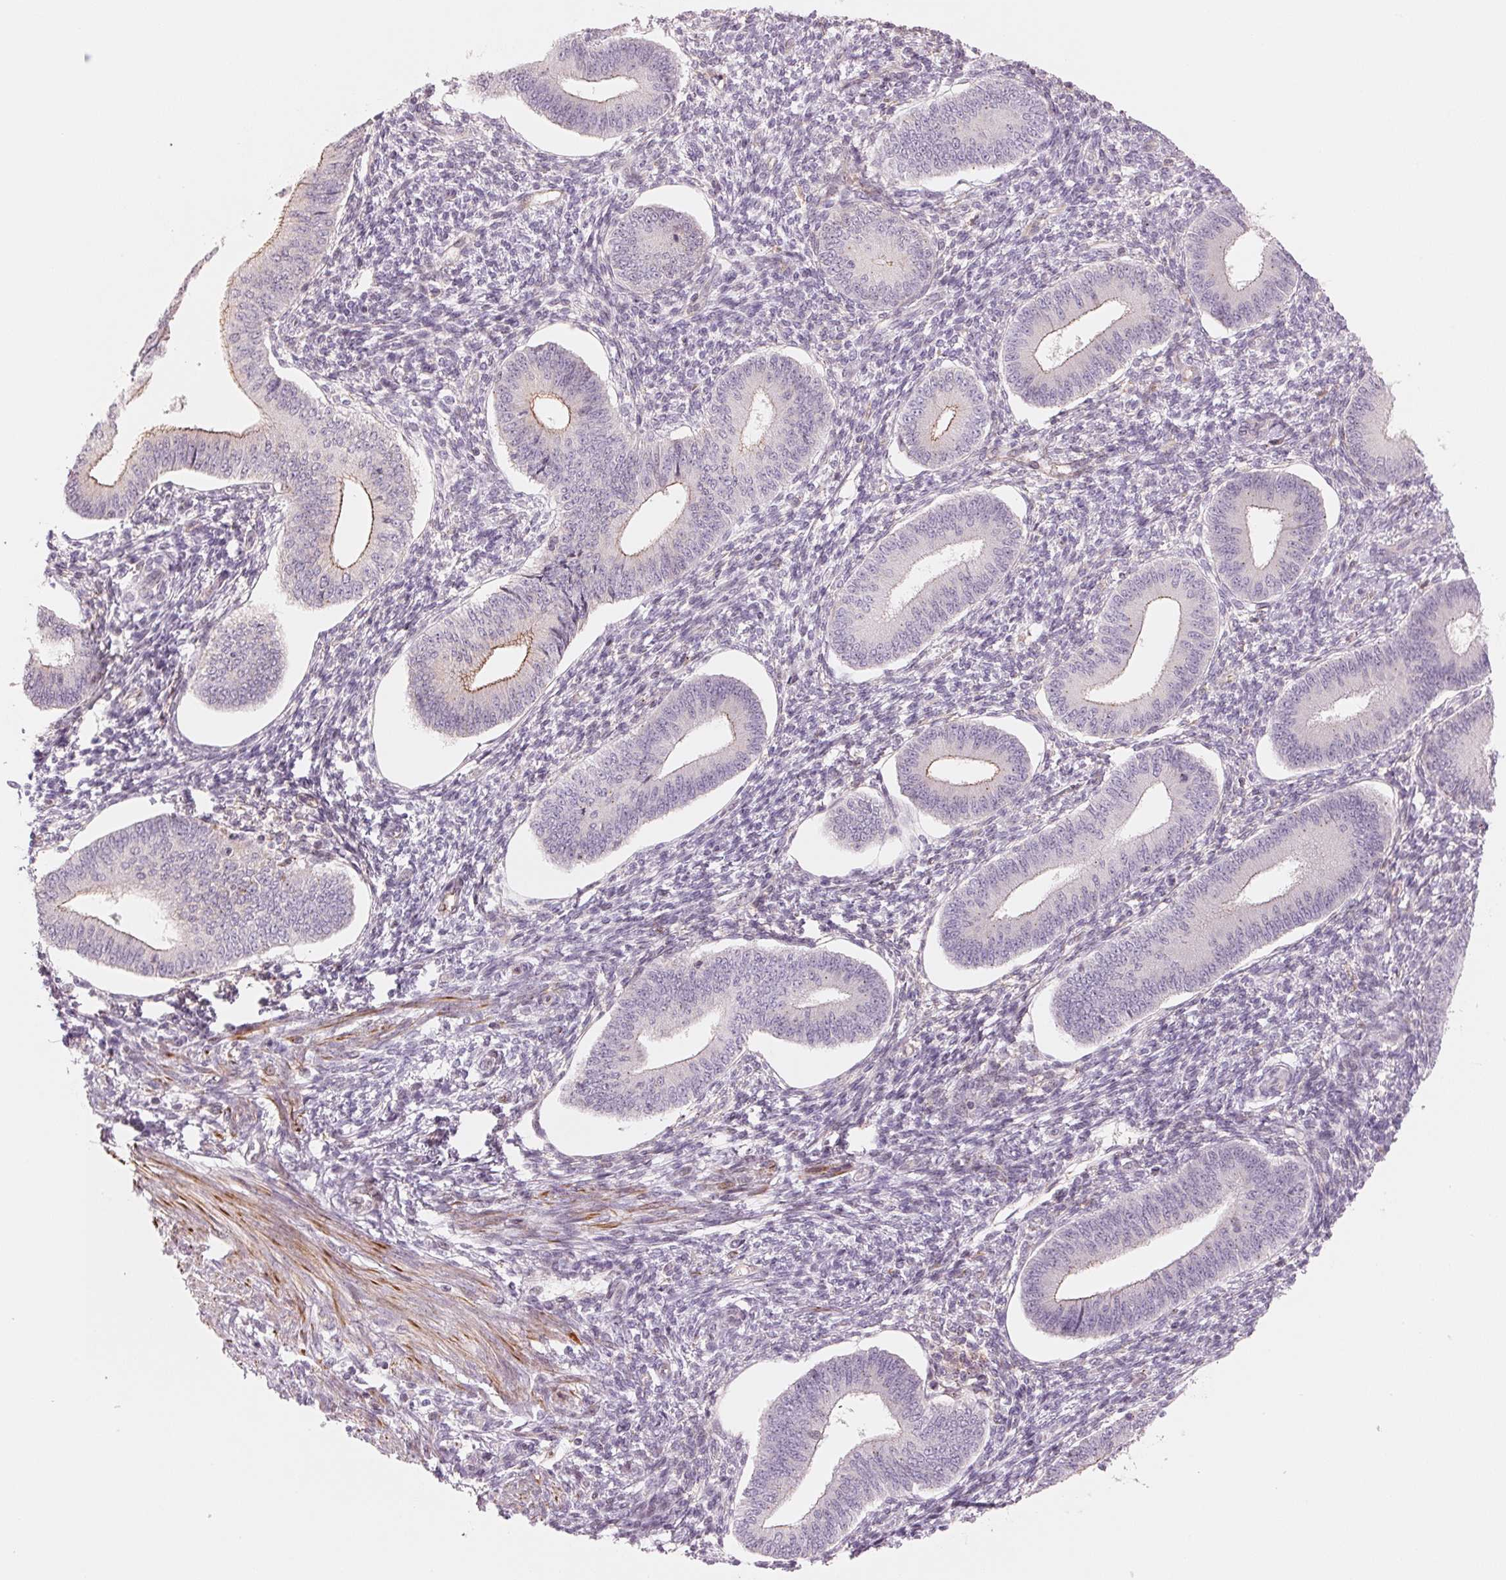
{"staining": {"intensity": "negative", "quantity": "none", "location": "none"}, "tissue": "endometrium", "cell_type": "Cells in endometrial stroma", "image_type": "normal", "snomed": [{"axis": "morphology", "description": "Normal tissue, NOS"}, {"axis": "topography", "description": "Endometrium"}], "caption": "Immunohistochemistry (IHC) of unremarkable endometrium shows no positivity in cells in endometrial stroma. (DAB immunohistochemistry (IHC), high magnification).", "gene": "SLC17A4", "patient": {"sex": "female", "age": 42}}